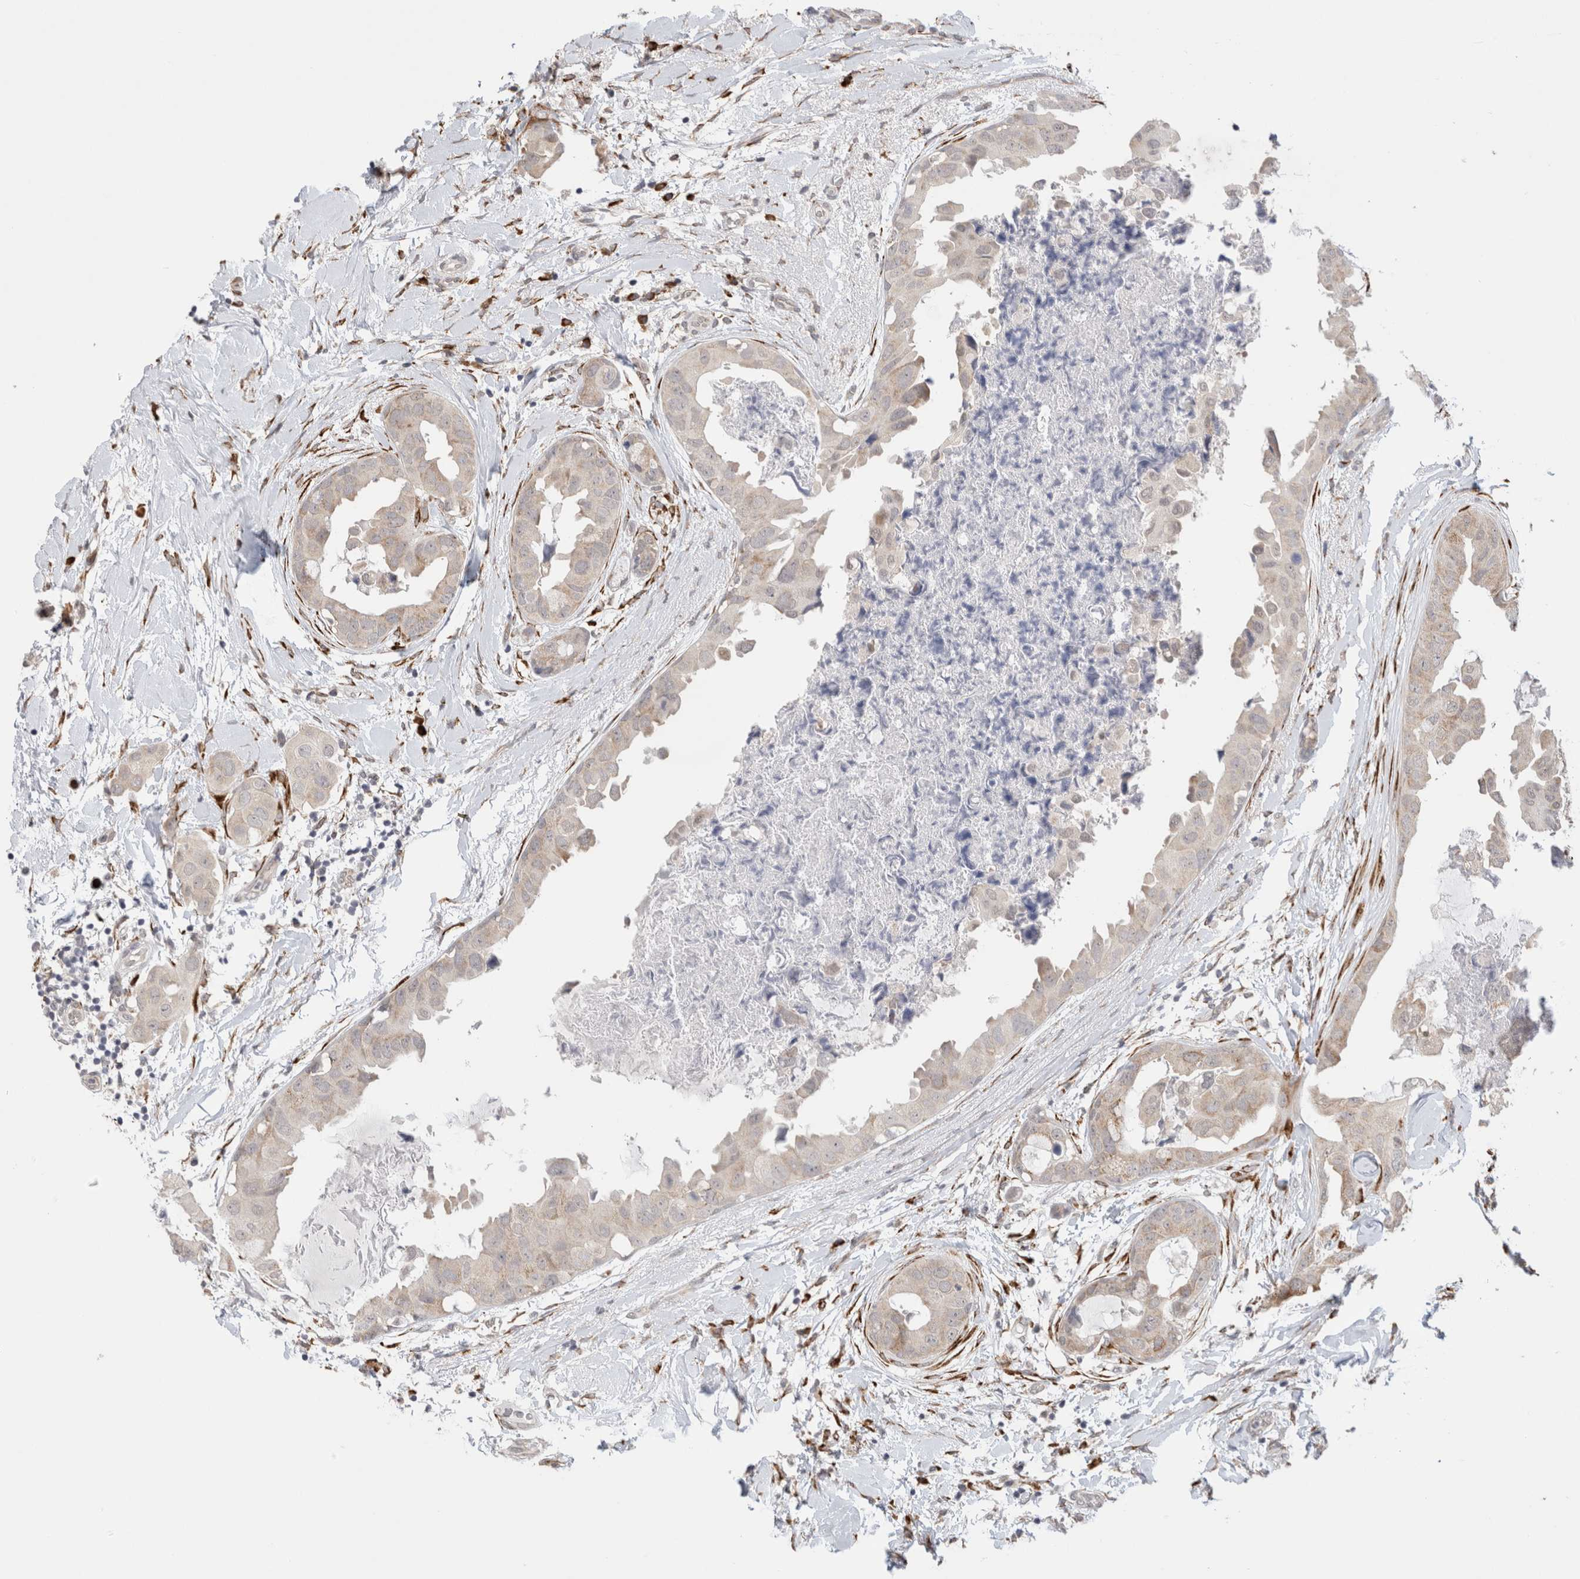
{"staining": {"intensity": "weak", "quantity": "25%-75%", "location": "cytoplasmic/membranous"}, "tissue": "breast cancer", "cell_type": "Tumor cells", "image_type": "cancer", "snomed": [{"axis": "morphology", "description": "Duct carcinoma"}, {"axis": "topography", "description": "Breast"}], "caption": "IHC (DAB) staining of breast intraductal carcinoma reveals weak cytoplasmic/membranous protein positivity in about 25%-75% of tumor cells.", "gene": "HDLBP", "patient": {"sex": "female", "age": 40}}